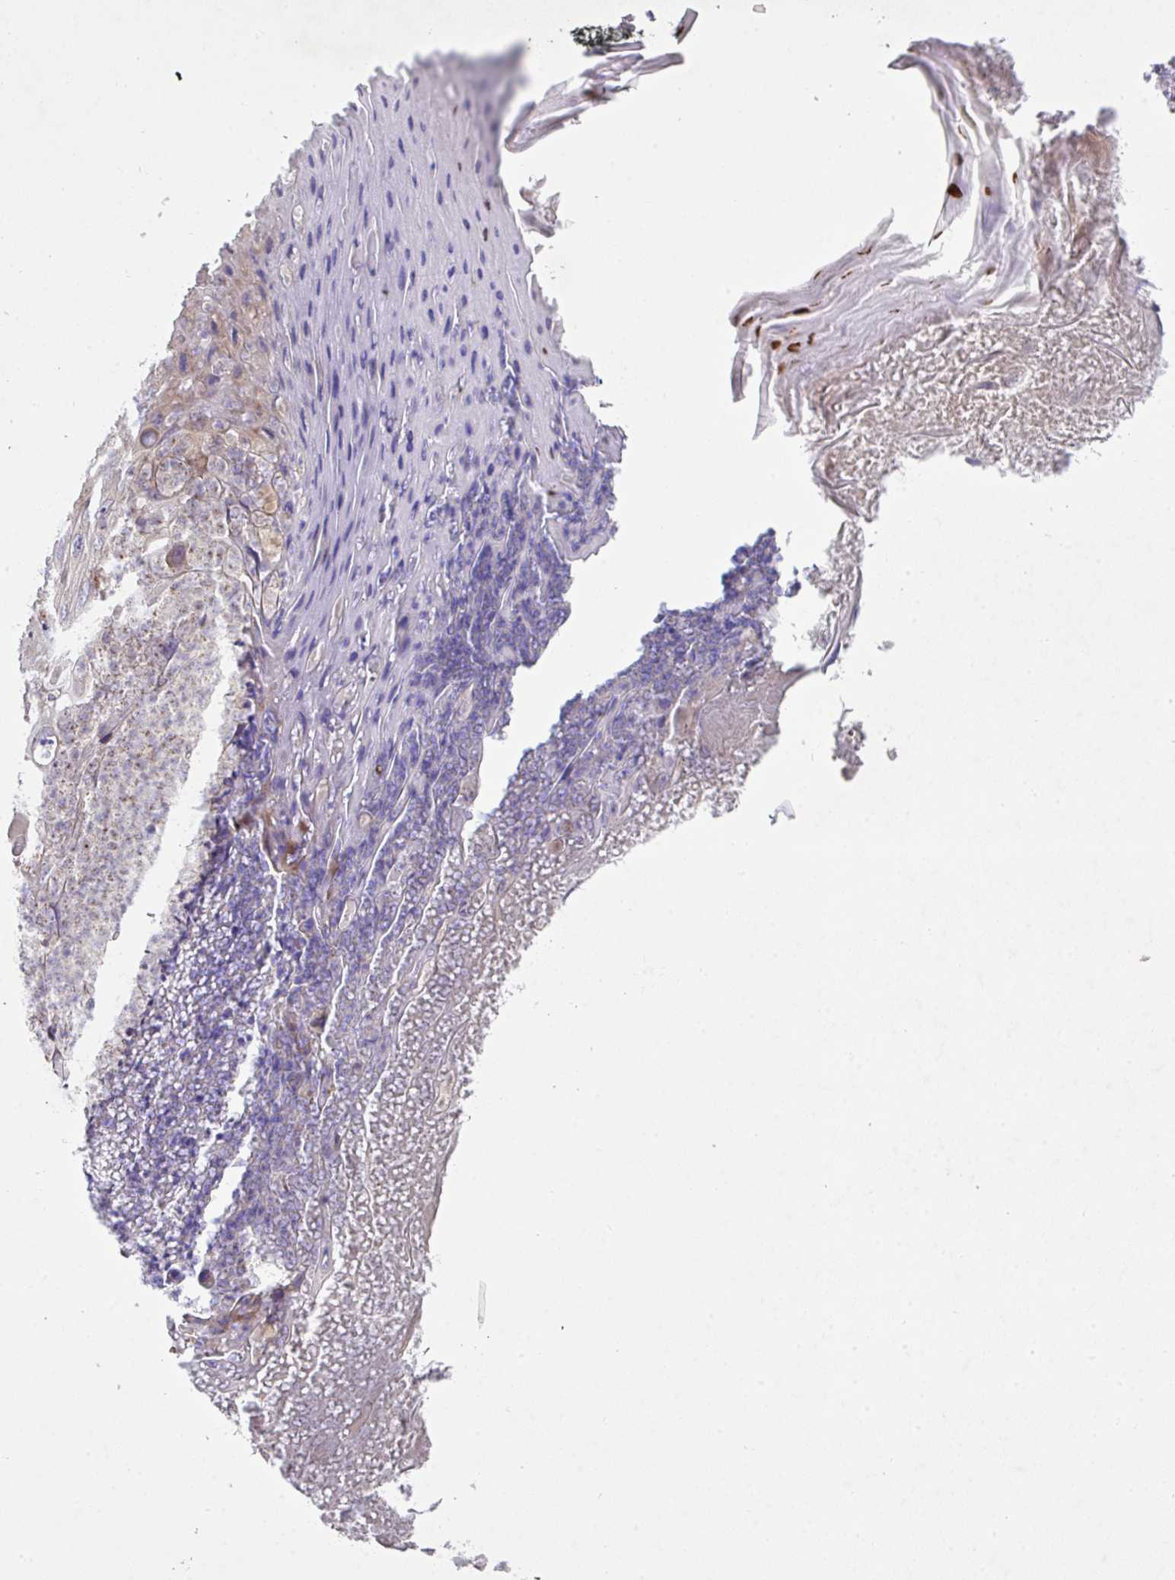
{"staining": {"intensity": "moderate", "quantity": "25%-75%", "location": "cytoplasmic/membranous"}, "tissue": "skin cancer", "cell_type": "Tumor cells", "image_type": "cancer", "snomed": [{"axis": "morphology", "description": "Squamous cell carcinoma, NOS"}, {"axis": "topography", "description": "Skin"}], "caption": "High-power microscopy captured an IHC micrograph of skin cancer, revealing moderate cytoplasmic/membranous expression in about 25%-75% of tumor cells. The protein is shown in brown color, while the nuclei are stained blue.", "gene": "VTI1A", "patient": {"sex": "female", "age": 88}}